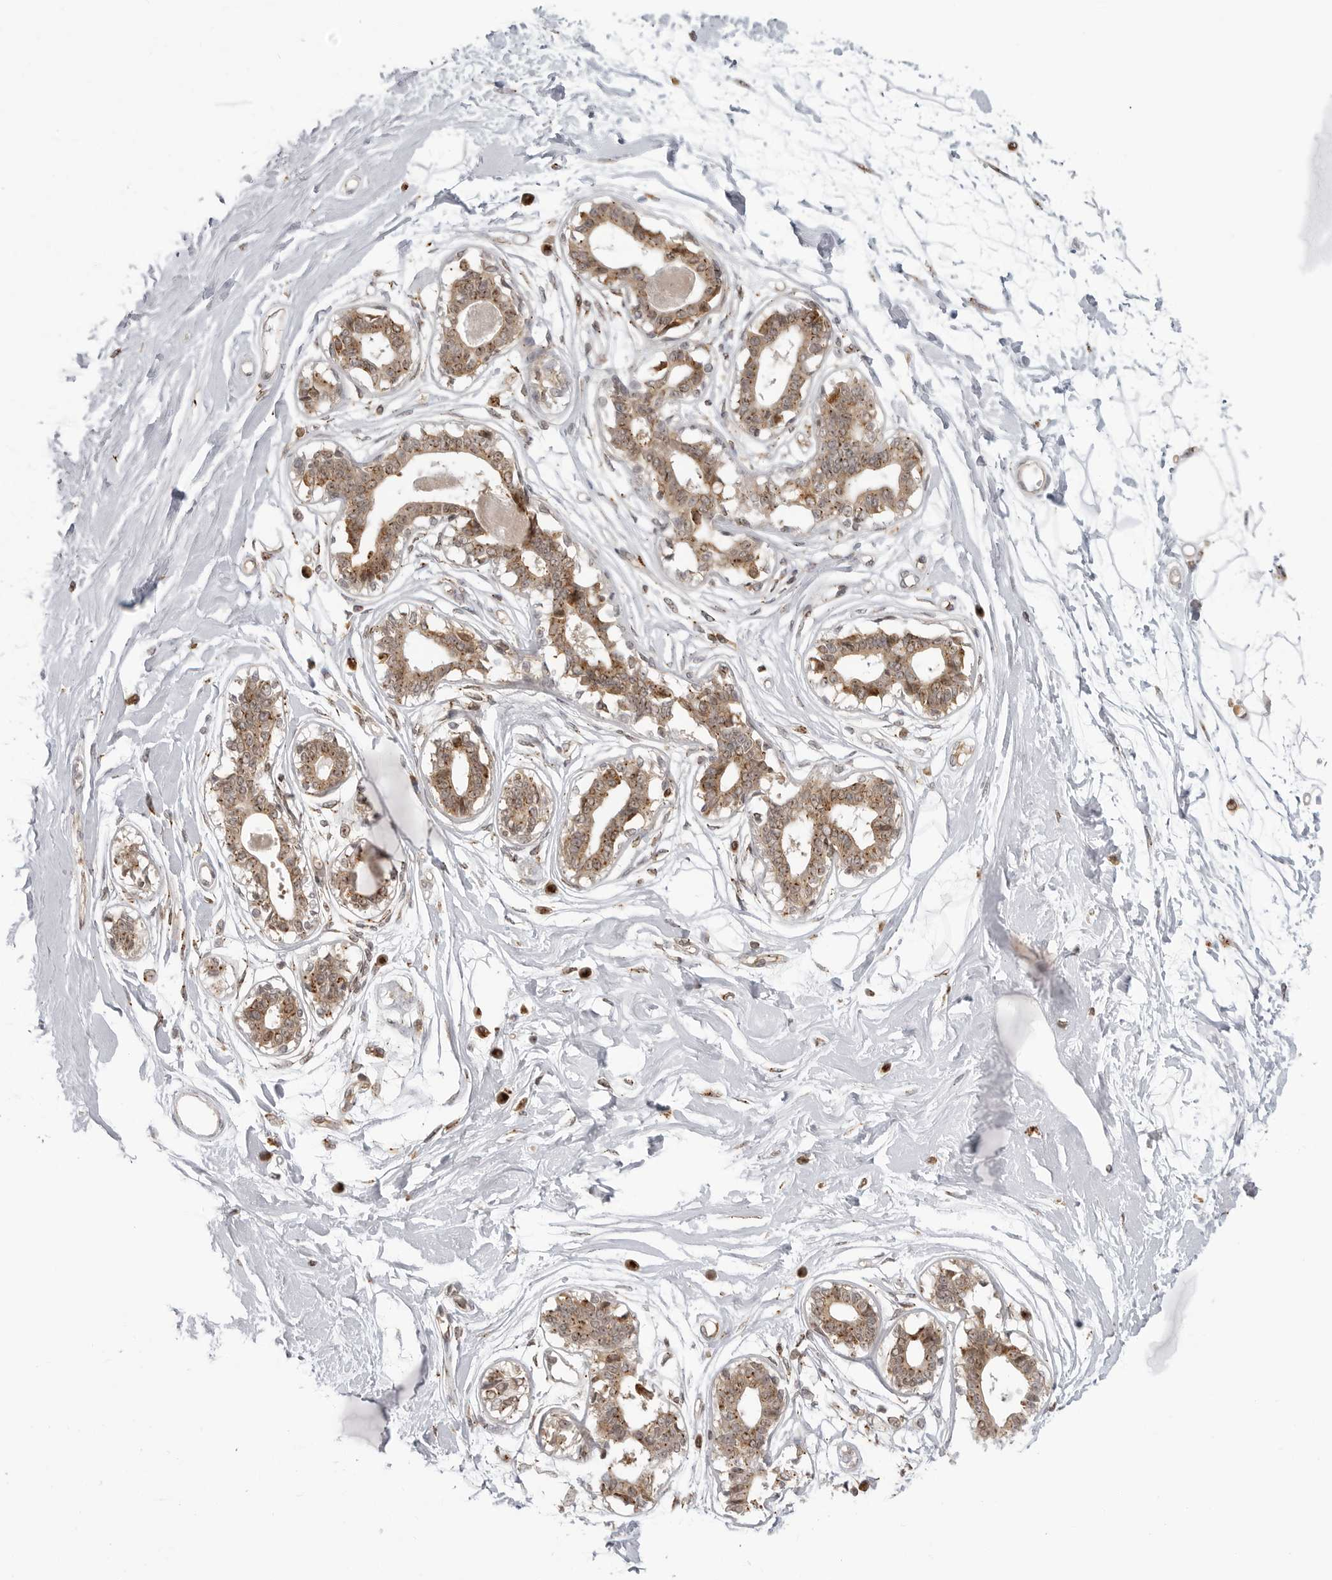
{"staining": {"intensity": "negative", "quantity": "none", "location": "none"}, "tissue": "breast", "cell_type": "Adipocytes", "image_type": "normal", "snomed": [{"axis": "morphology", "description": "Normal tissue, NOS"}, {"axis": "topography", "description": "Breast"}], "caption": "Protein analysis of normal breast demonstrates no significant staining in adipocytes. The staining is performed using DAB brown chromogen with nuclei counter-stained in using hematoxylin.", "gene": "COPA", "patient": {"sex": "female", "age": 45}}